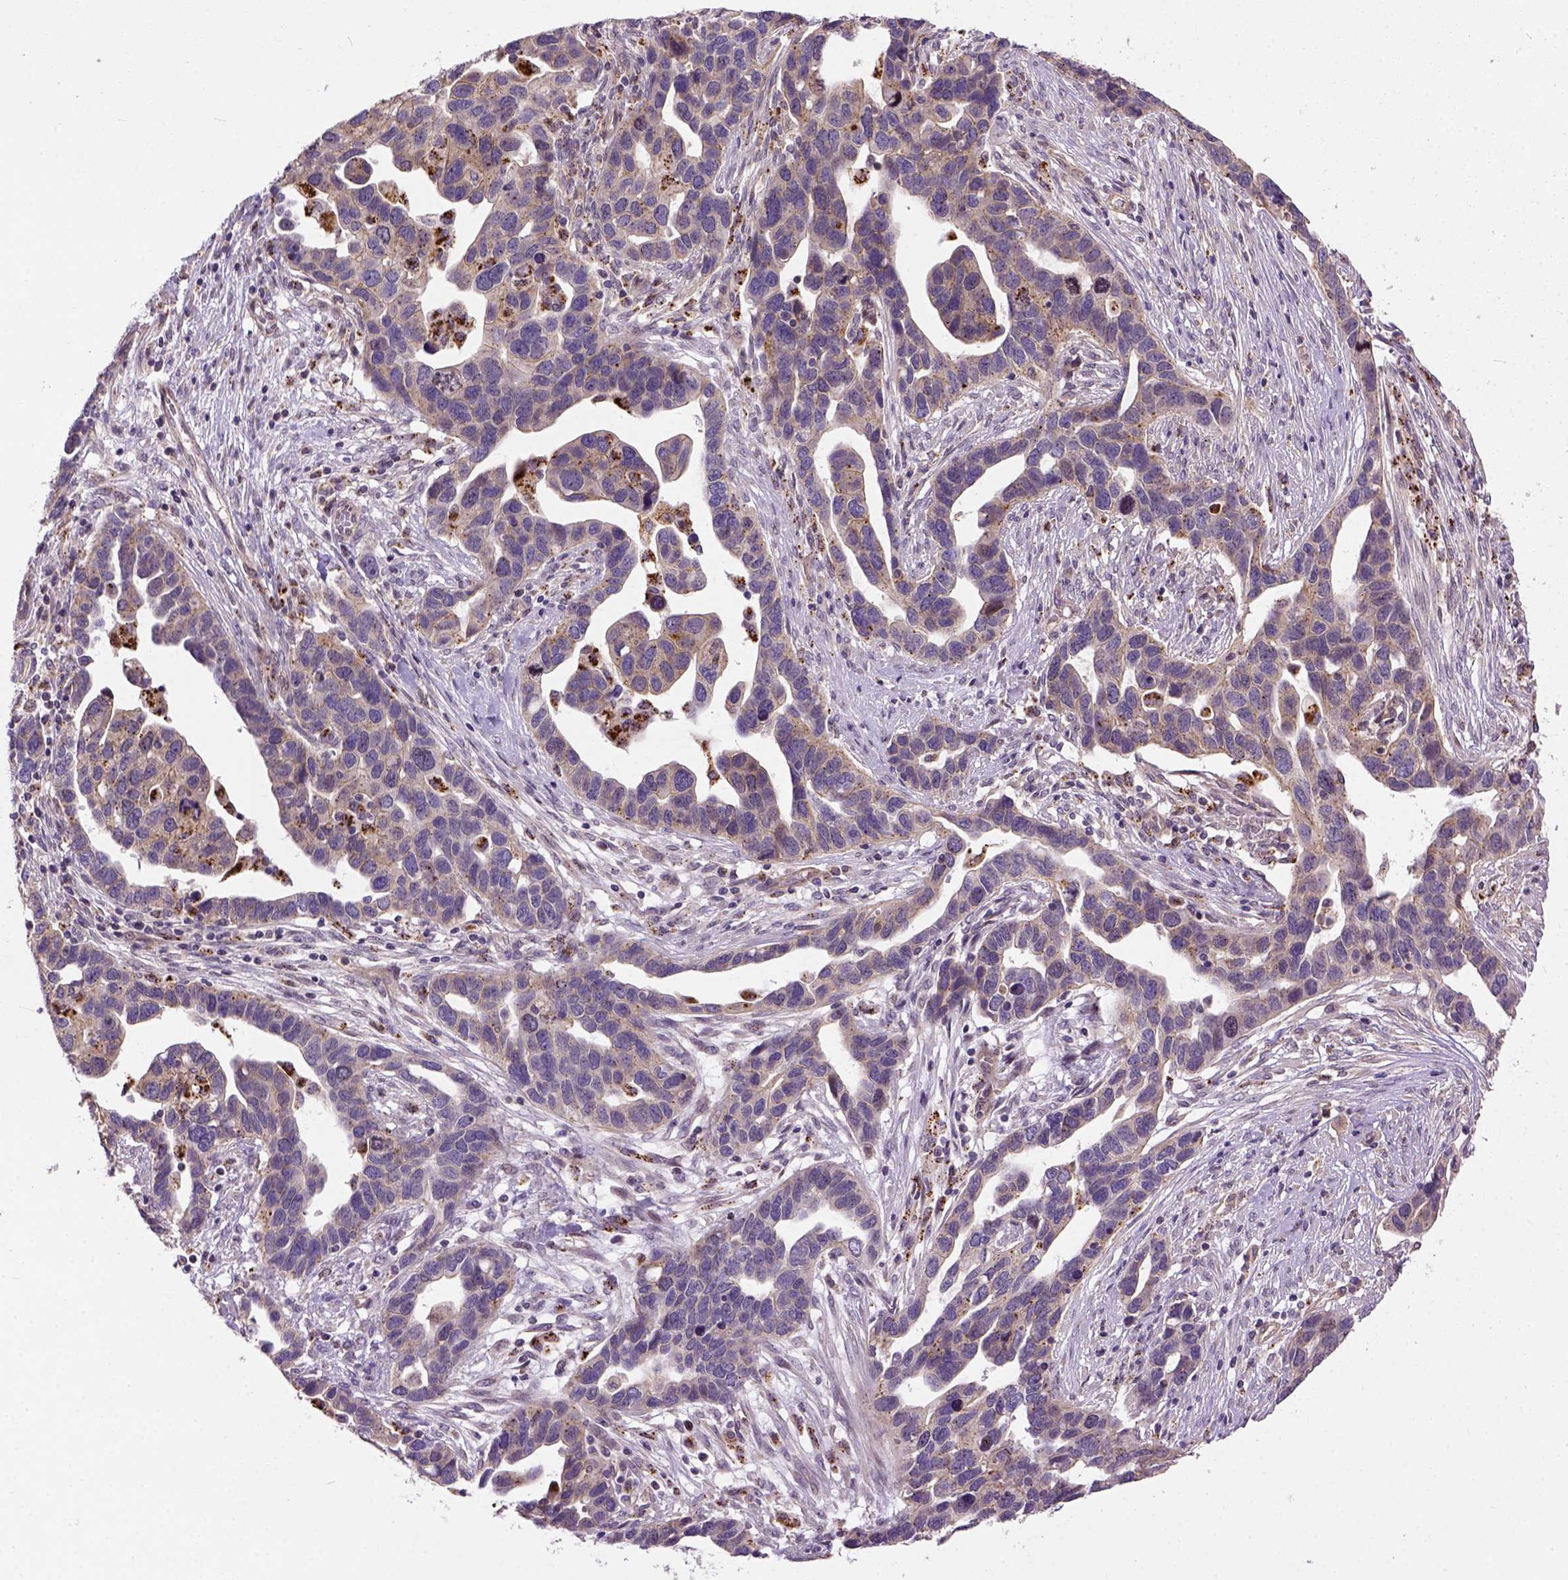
{"staining": {"intensity": "weak", "quantity": "25%-75%", "location": "cytoplasmic/membranous"}, "tissue": "ovarian cancer", "cell_type": "Tumor cells", "image_type": "cancer", "snomed": [{"axis": "morphology", "description": "Cystadenocarcinoma, serous, NOS"}, {"axis": "topography", "description": "Ovary"}], "caption": "This is a photomicrograph of immunohistochemistry (IHC) staining of ovarian cancer, which shows weak staining in the cytoplasmic/membranous of tumor cells.", "gene": "KAZN", "patient": {"sex": "female", "age": 54}}